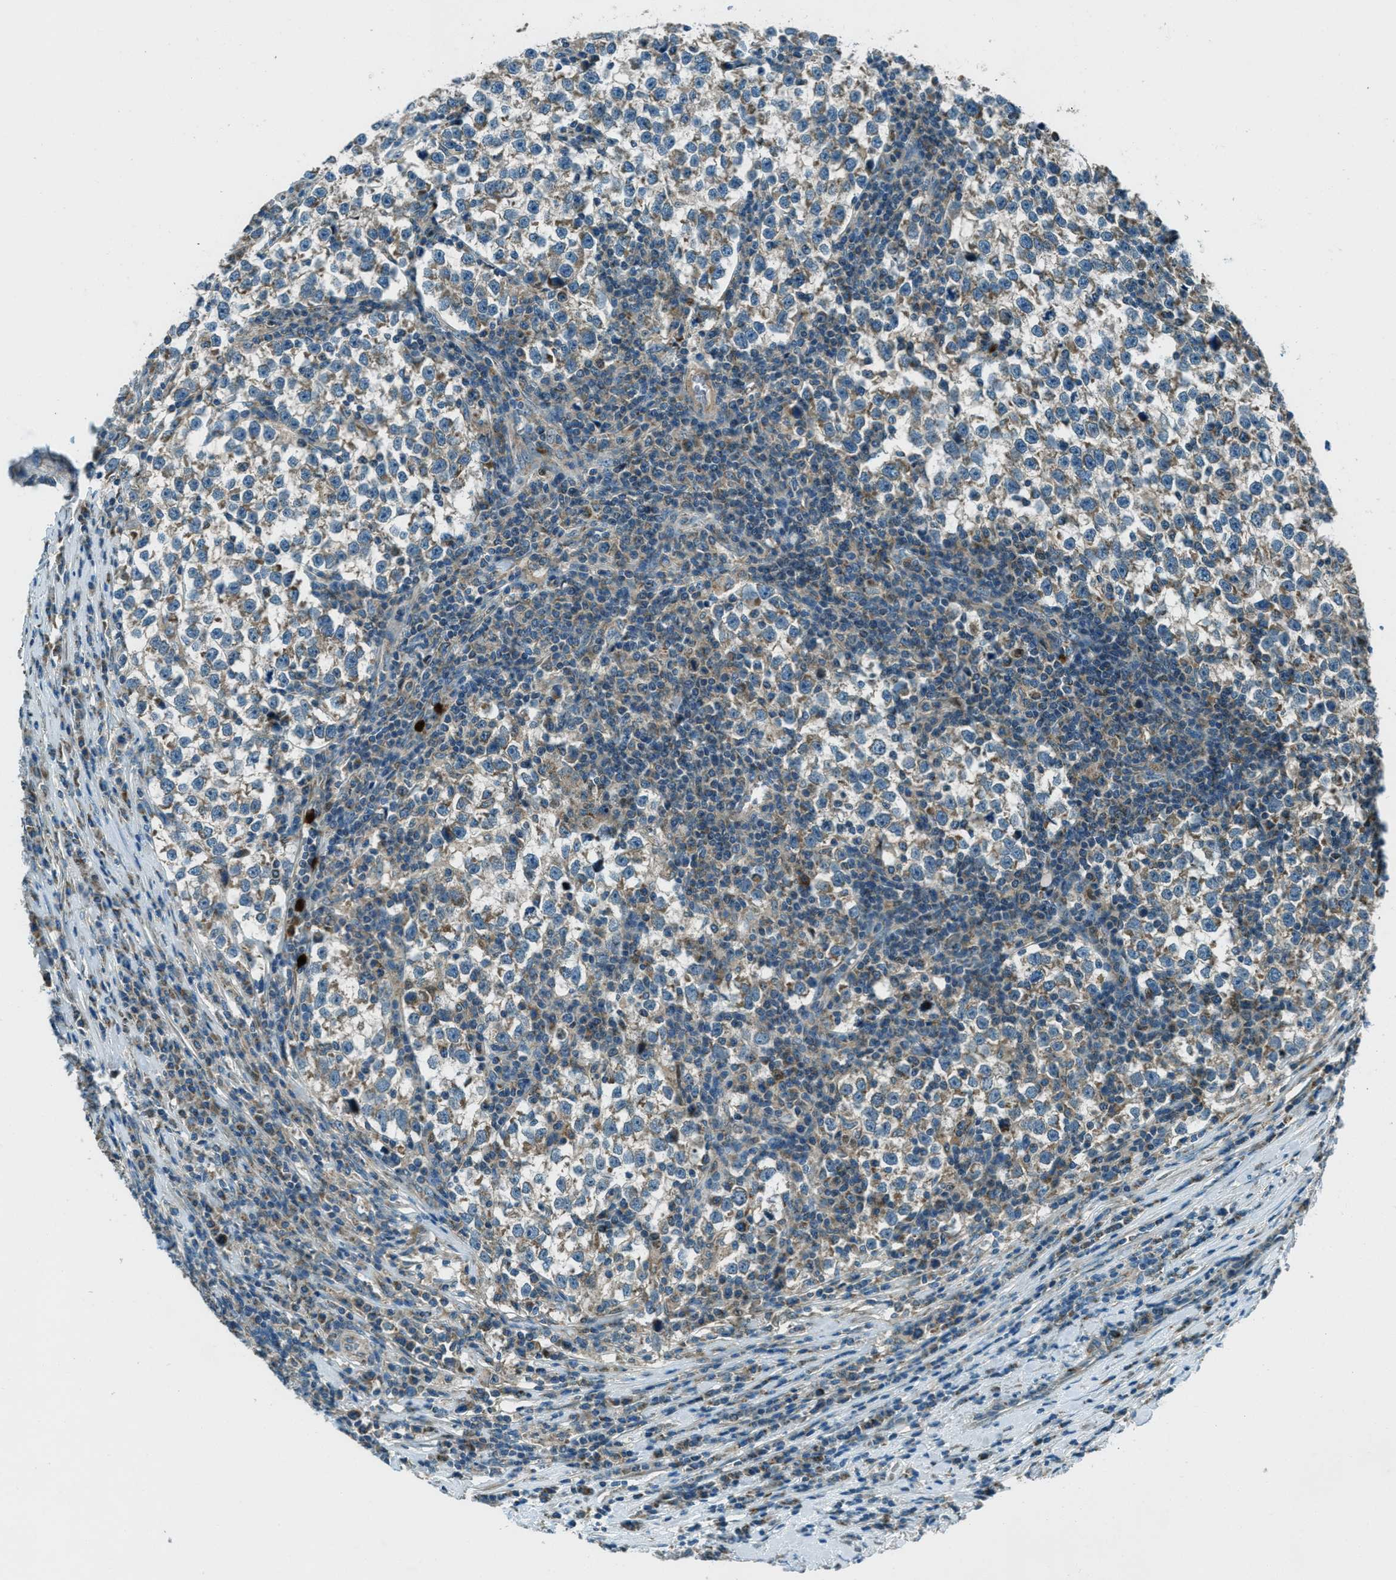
{"staining": {"intensity": "moderate", "quantity": "25%-75%", "location": "cytoplasmic/membranous"}, "tissue": "testis cancer", "cell_type": "Tumor cells", "image_type": "cancer", "snomed": [{"axis": "morphology", "description": "Normal tissue, NOS"}, {"axis": "morphology", "description": "Seminoma, NOS"}, {"axis": "topography", "description": "Testis"}], "caption": "Protein expression analysis of testis seminoma displays moderate cytoplasmic/membranous positivity in approximately 25%-75% of tumor cells. (DAB (3,3'-diaminobenzidine) = brown stain, brightfield microscopy at high magnification).", "gene": "FAR1", "patient": {"sex": "male", "age": 43}}